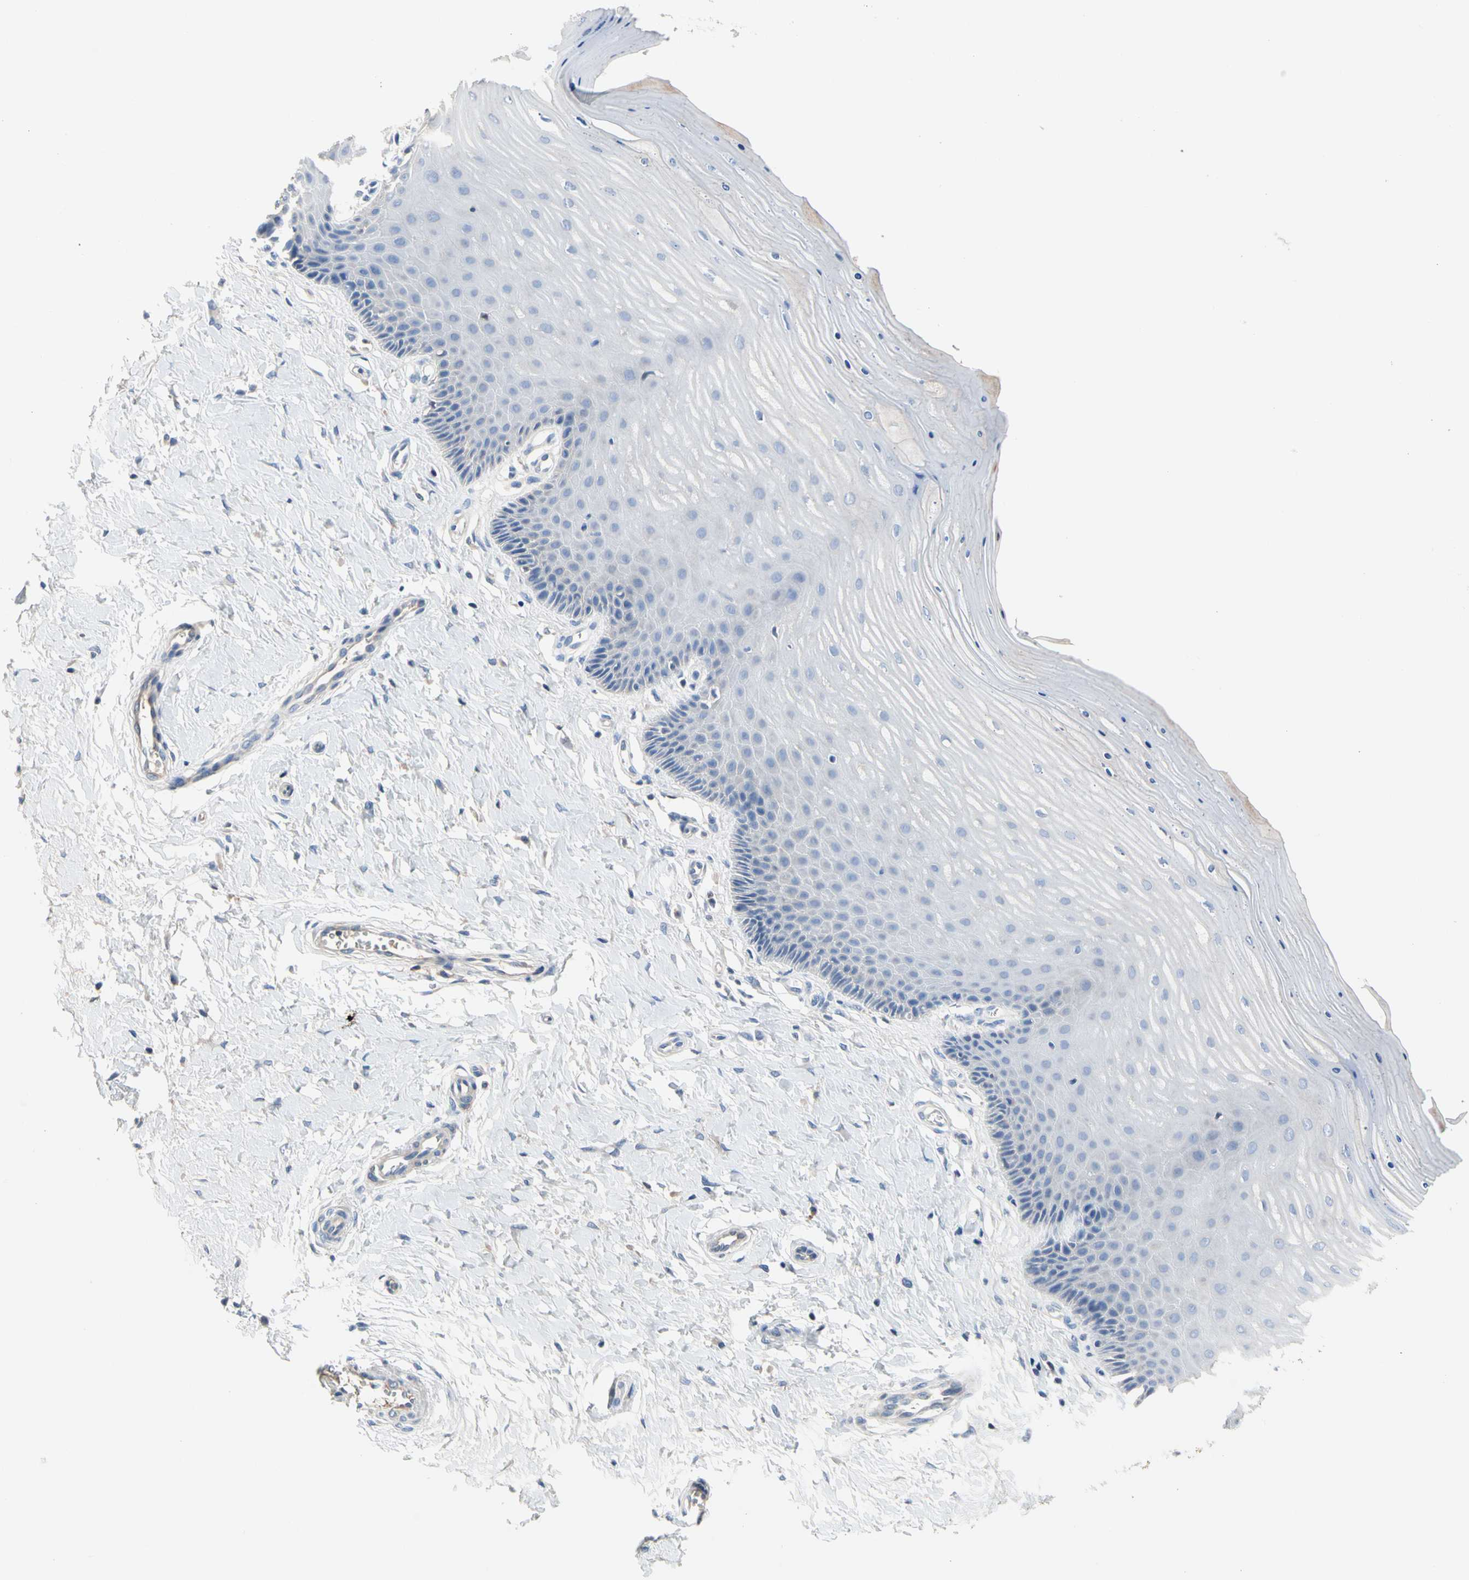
{"staining": {"intensity": "negative", "quantity": "none", "location": "none"}, "tissue": "cervix", "cell_type": "Glandular cells", "image_type": "normal", "snomed": [{"axis": "morphology", "description": "Normal tissue, NOS"}, {"axis": "topography", "description": "Cervix"}], "caption": "Immunohistochemistry histopathology image of benign cervix stained for a protein (brown), which demonstrates no positivity in glandular cells. Nuclei are stained in blue.", "gene": "ECRG4", "patient": {"sex": "female", "age": 55}}